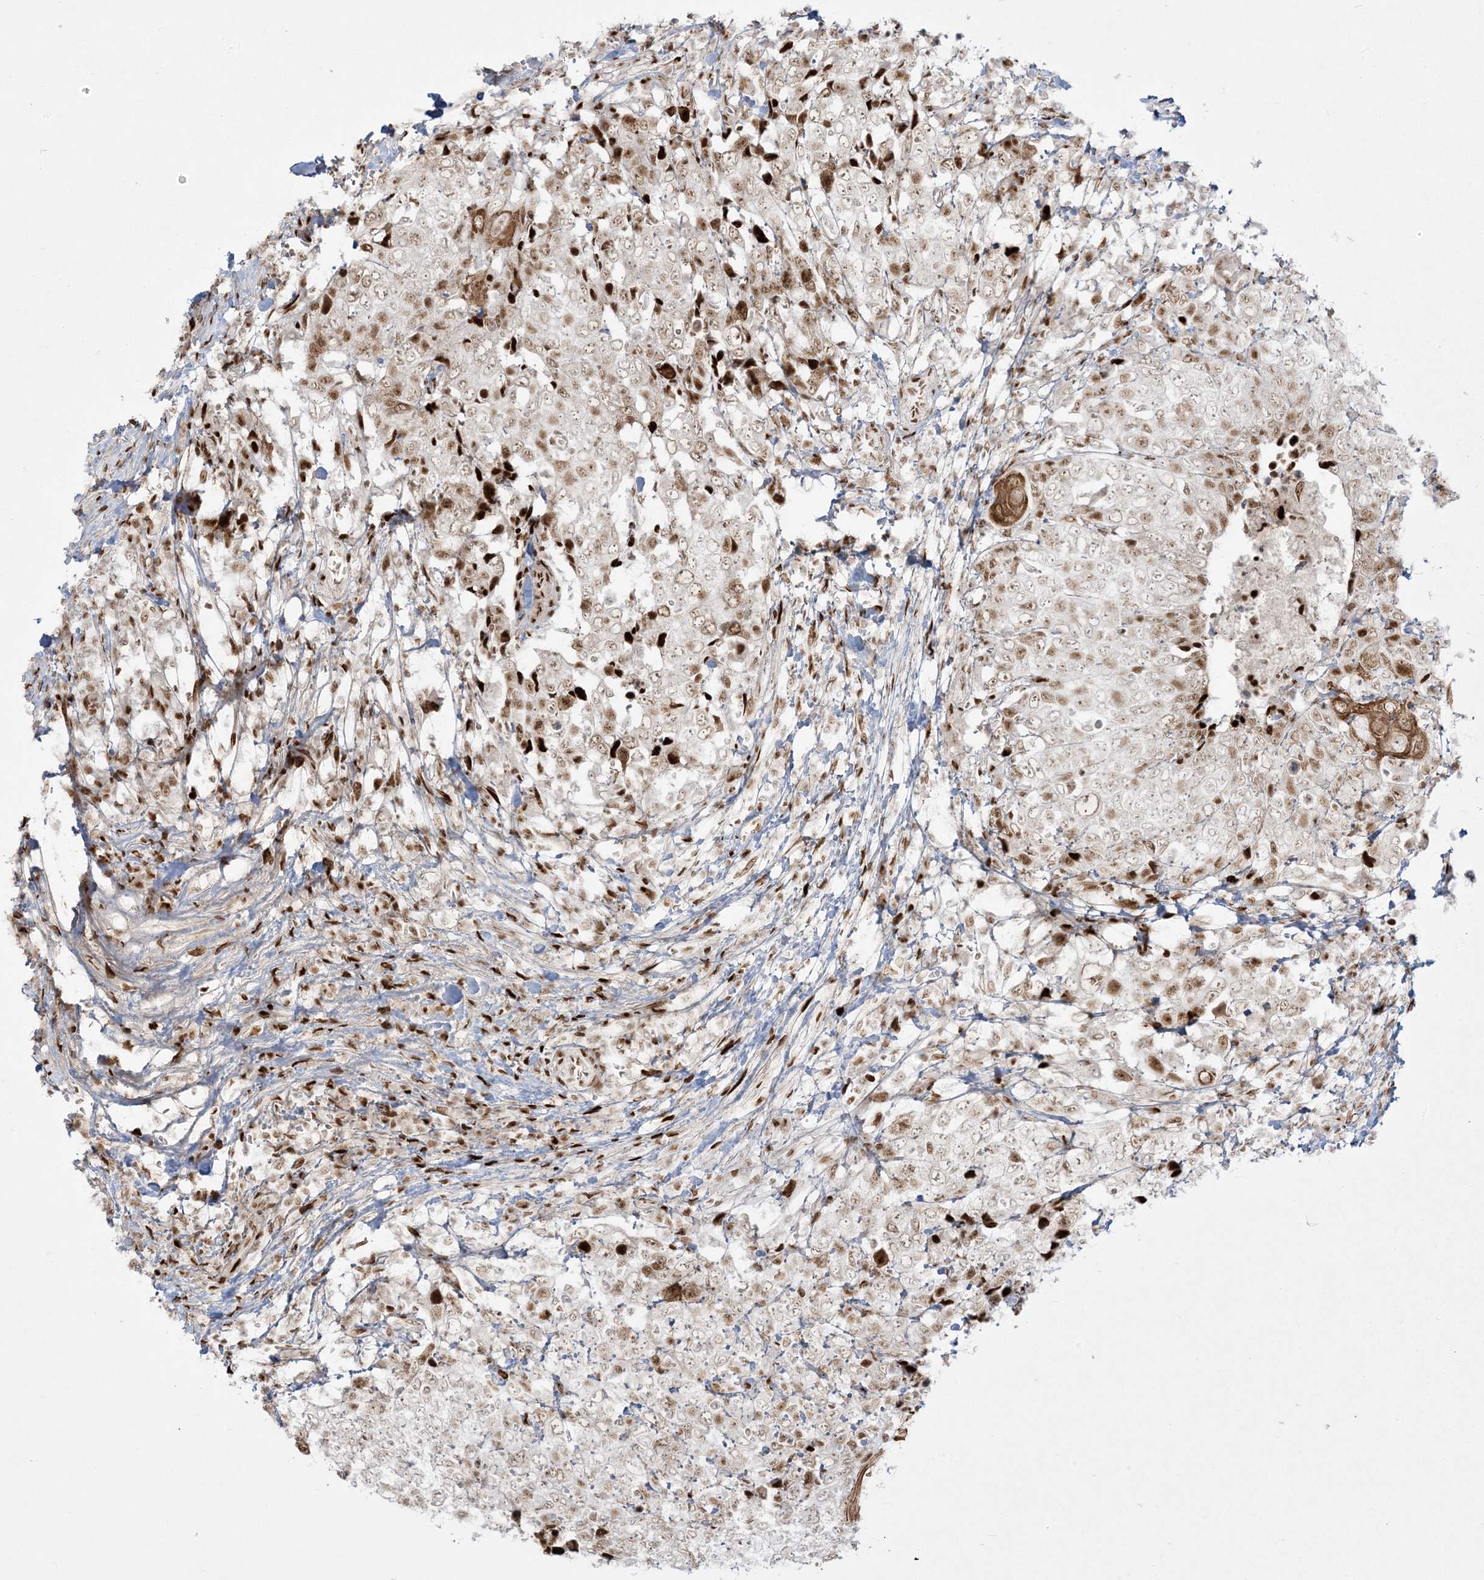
{"staining": {"intensity": "strong", "quantity": "25%-75%", "location": "nuclear"}, "tissue": "head and neck cancer", "cell_type": "Tumor cells", "image_type": "cancer", "snomed": [{"axis": "morphology", "description": "Squamous cell carcinoma, NOS"}, {"axis": "topography", "description": "Head-Neck"}], "caption": "The histopathology image exhibits a brown stain indicating the presence of a protein in the nuclear of tumor cells in head and neck squamous cell carcinoma.", "gene": "RBM10", "patient": {"sex": "male", "age": 66}}